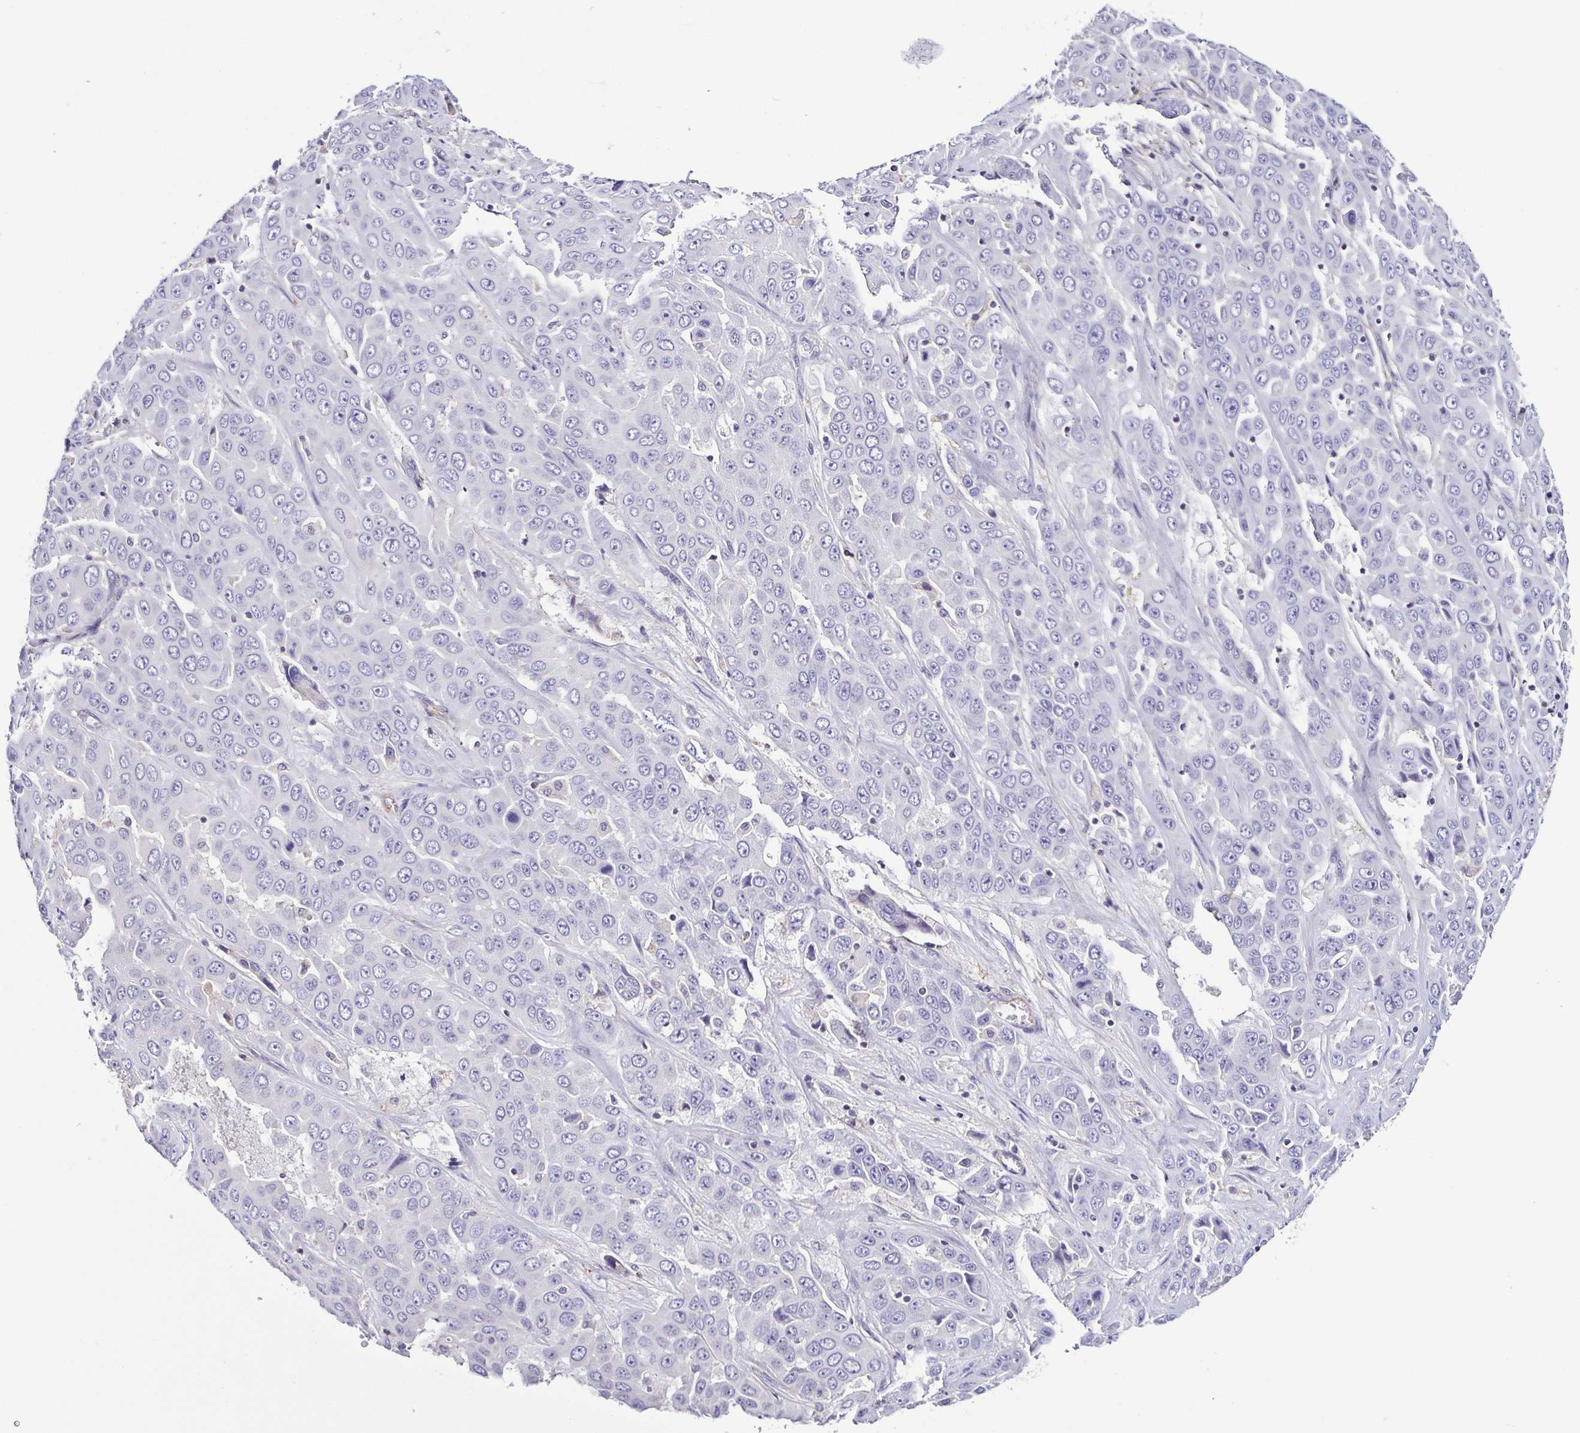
{"staining": {"intensity": "negative", "quantity": "none", "location": "none"}, "tissue": "liver cancer", "cell_type": "Tumor cells", "image_type": "cancer", "snomed": [{"axis": "morphology", "description": "Cholangiocarcinoma"}, {"axis": "topography", "description": "Liver"}], "caption": "A high-resolution micrograph shows immunohistochemistry (IHC) staining of liver cholangiocarcinoma, which exhibits no significant staining in tumor cells.", "gene": "TNNT2", "patient": {"sex": "female", "age": 52}}